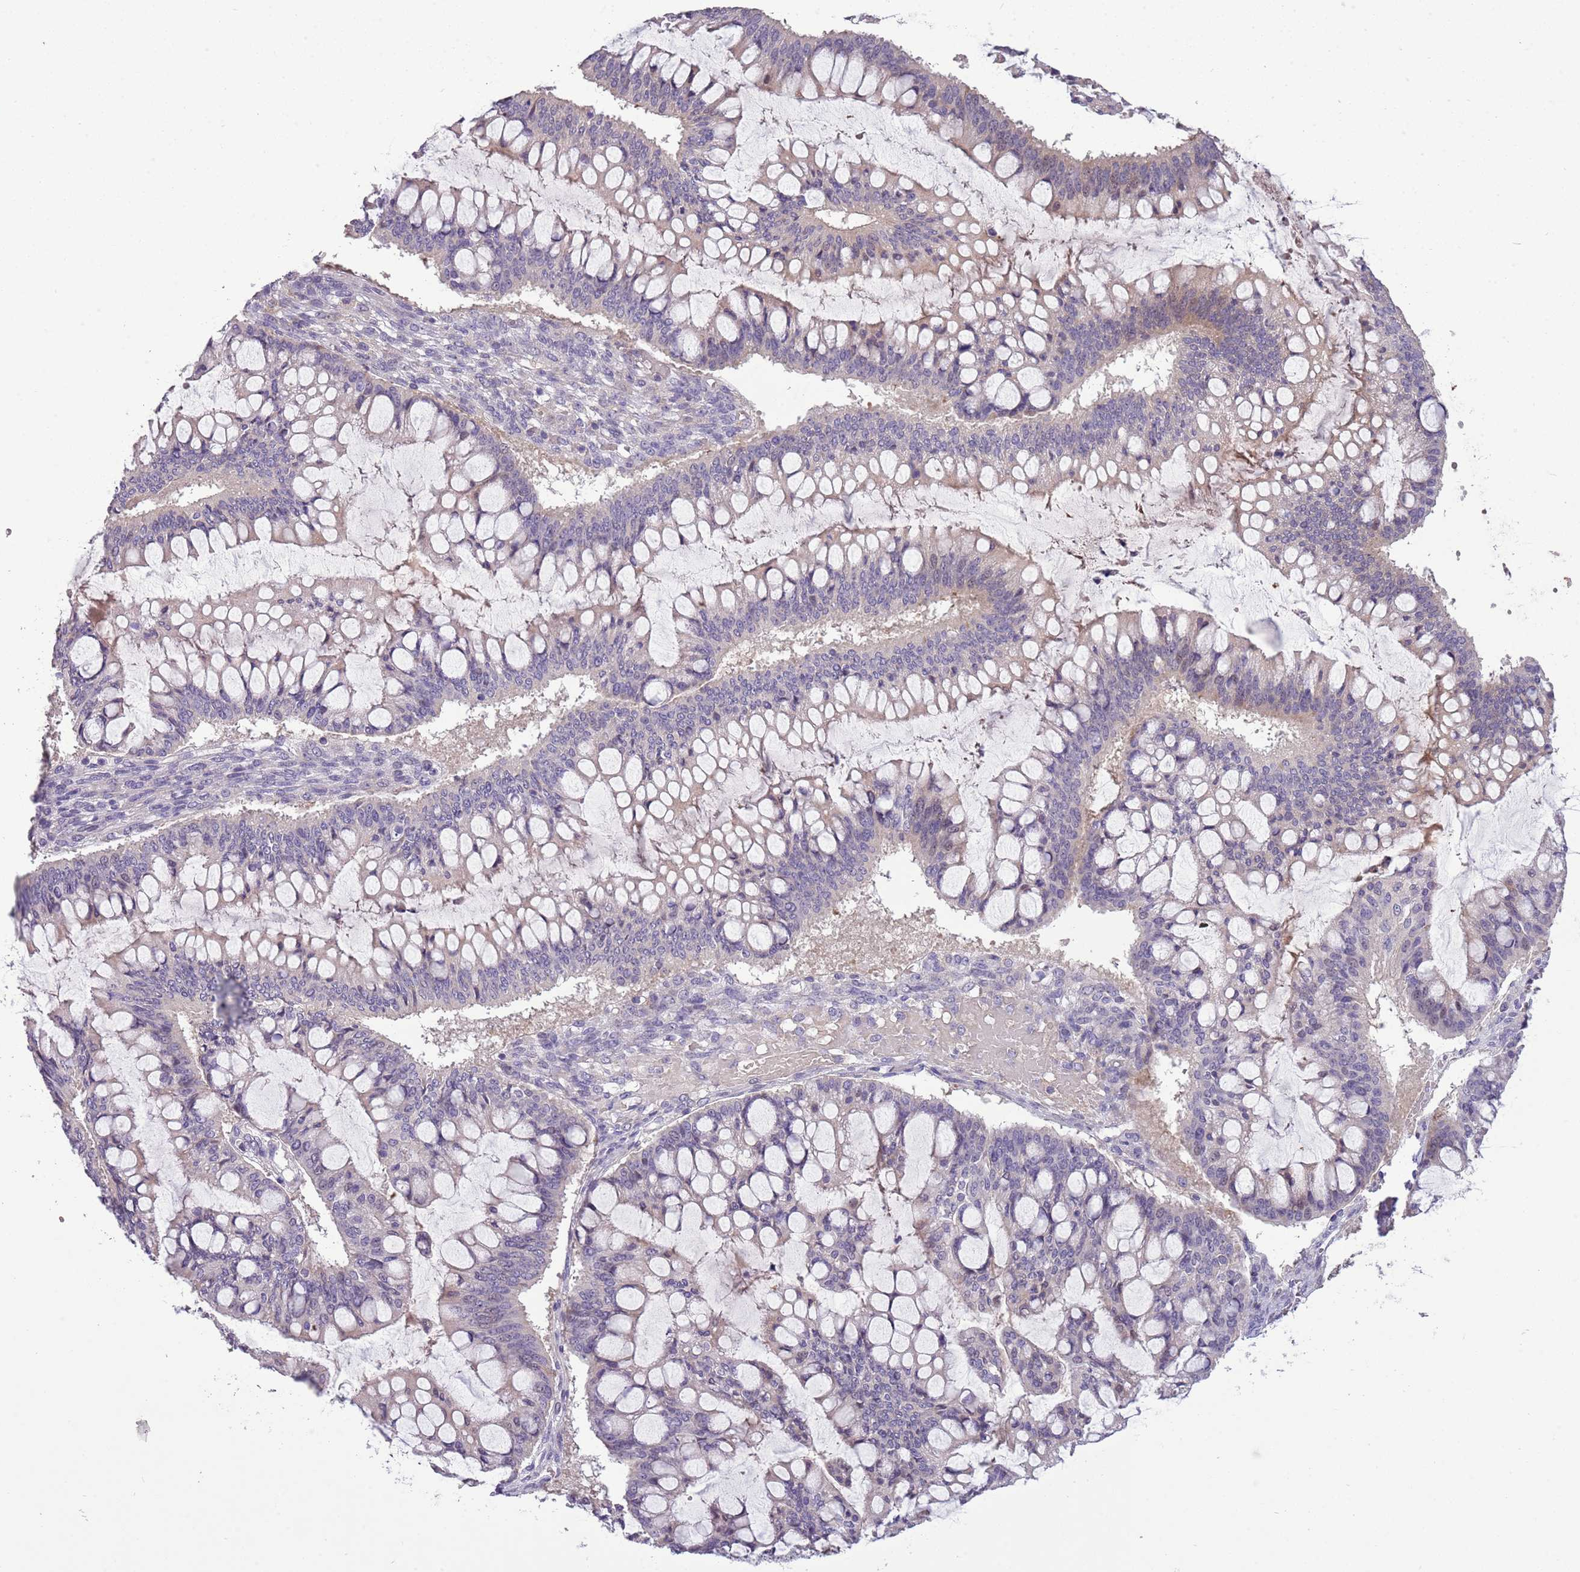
{"staining": {"intensity": "moderate", "quantity": "<25%", "location": "cytoplasmic/membranous"}, "tissue": "ovarian cancer", "cell_type": "Tumor cells", "image_type": "cancer", "snomed": [{"axis": "morphology", "description": "Cystadenocarcinoma, mucinous, NOS"}, {"axis": "topography", "description": "Ovary"}], "caption": "Immunohistochemistry staining of ovarian mucinous cystadenocarcinoma, which reveals low levels of moderate cytoplasmic/membranous expression in approximately <25% of tumor cells indicating moderate cytoplasmic/membranous protein staining. The staining was performed using DAB (3,3'-diaminobenzidine) (brown) for protein detection and nuclei were counterstained in hematoxylin (blue).", "gene": "SCAMP5", "patient": {"sex": "female", "age": 73}}